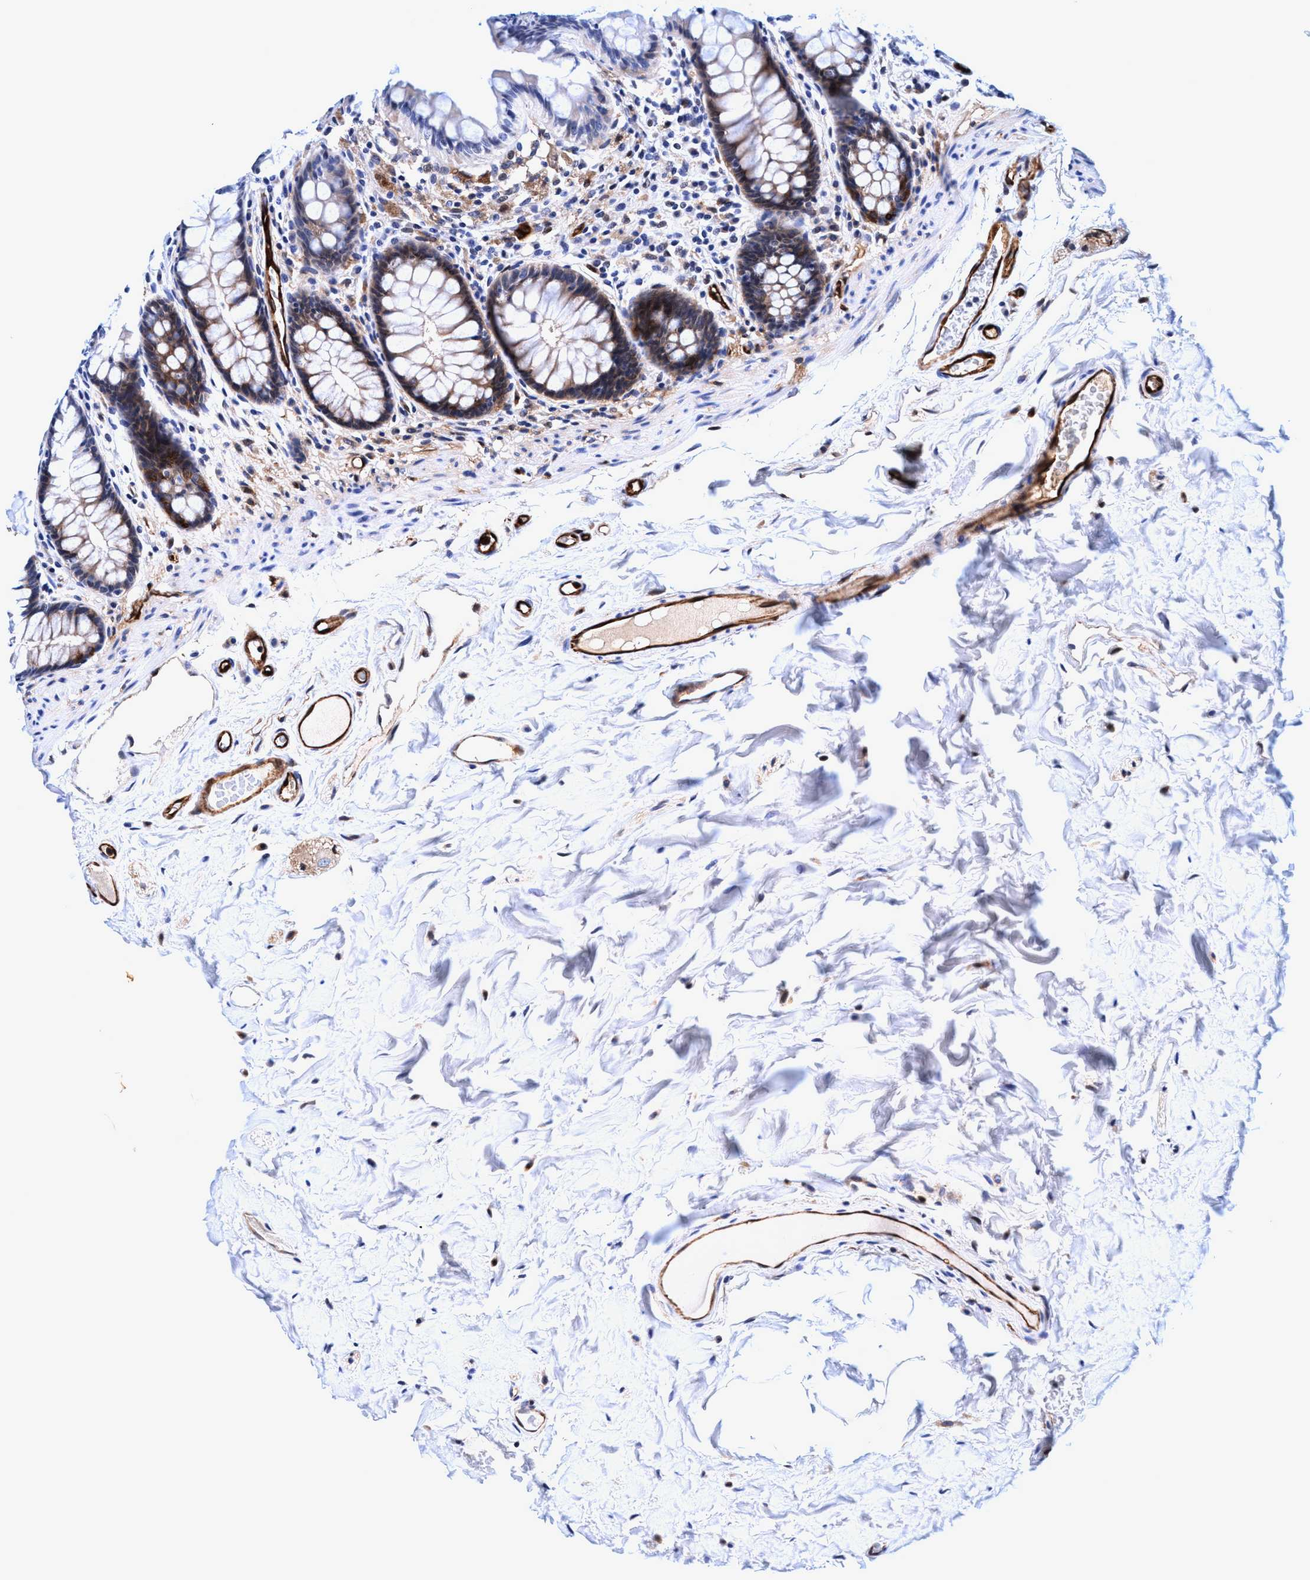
{"staining": {"intensity": "strong", "quantity": ">75%", "location": "cytoplasmic/membranous"}, "tissue": "colon", "cell_type": "Endothelial cells", "image_type": "normal", "snomed": [{"axis": "morphology", "description": "Normal tissue, NOS"}, {"axis": "topography", "description": "Colon"}], "caption": "A brown stain labels strong cytoplasmic/membranous positivity of a protein in endothelial cells of unremarkable colon. (Brightfield microscopy of DAB IHC at high magnification).", "gene": "UBALD2", "patient": {"sex": "female", "age": 55}}